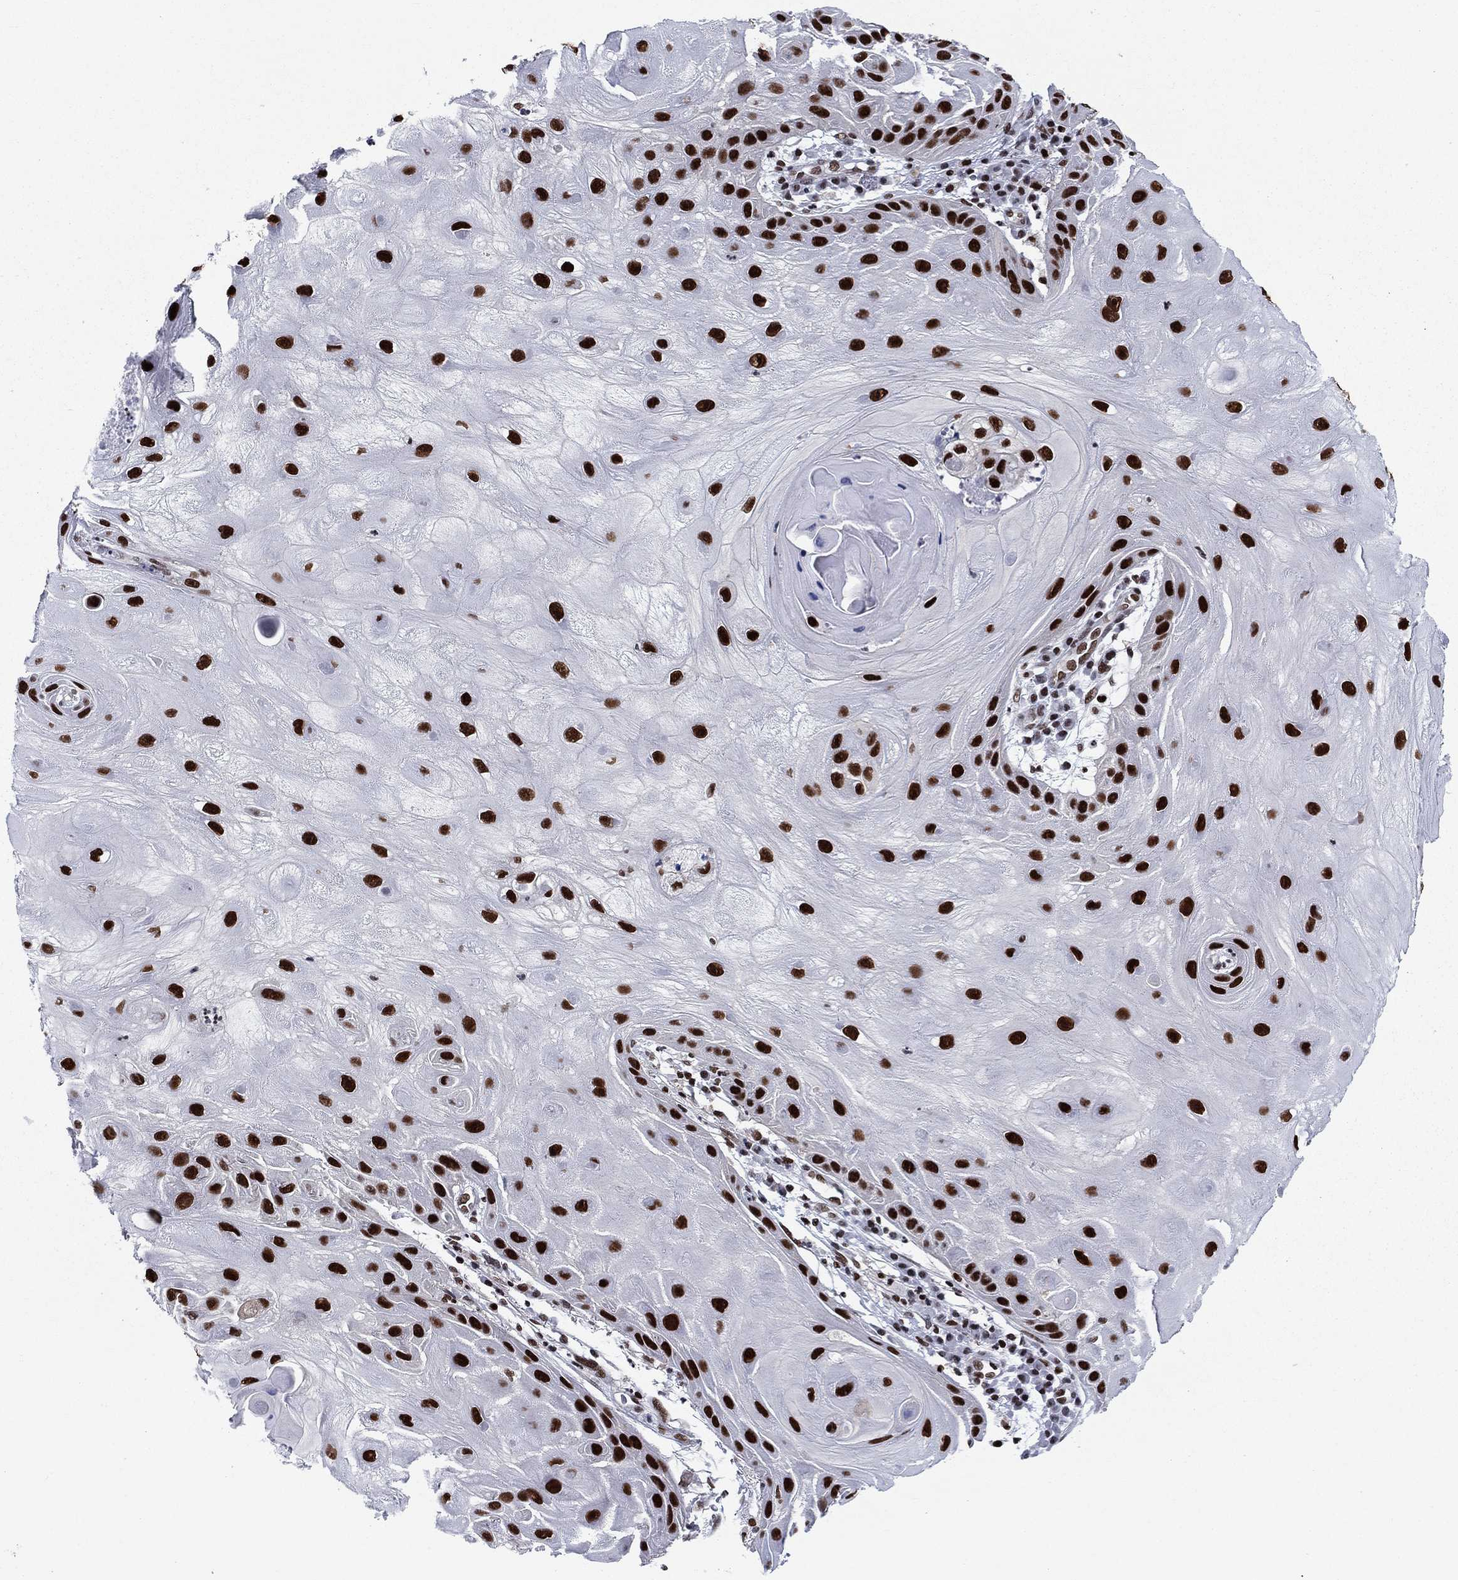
{"staining": {"intensity": "strong", "quantity": ">75%", "location": "nuclear"}, "tissue": "skin cancer", "cell_type": "Tumor cells", "image_type": "cancer", "snomed": [{"axis": "morphology", "description": "Normal tissue, NOS"}, {"axis": "morphology", "description": "Squamous cell carcinoma, NOS"}, {"axis": "topography", "description": "Skin"}], "caption": "Immunohistochemical staining of skin cancer (squamous cell carcinoma) shows high levels of strong nuclear protein staining in approximately >75% of tumor cells.", "gene": "RPRD1B", "patient": {"sex": "male", "age": 79}}